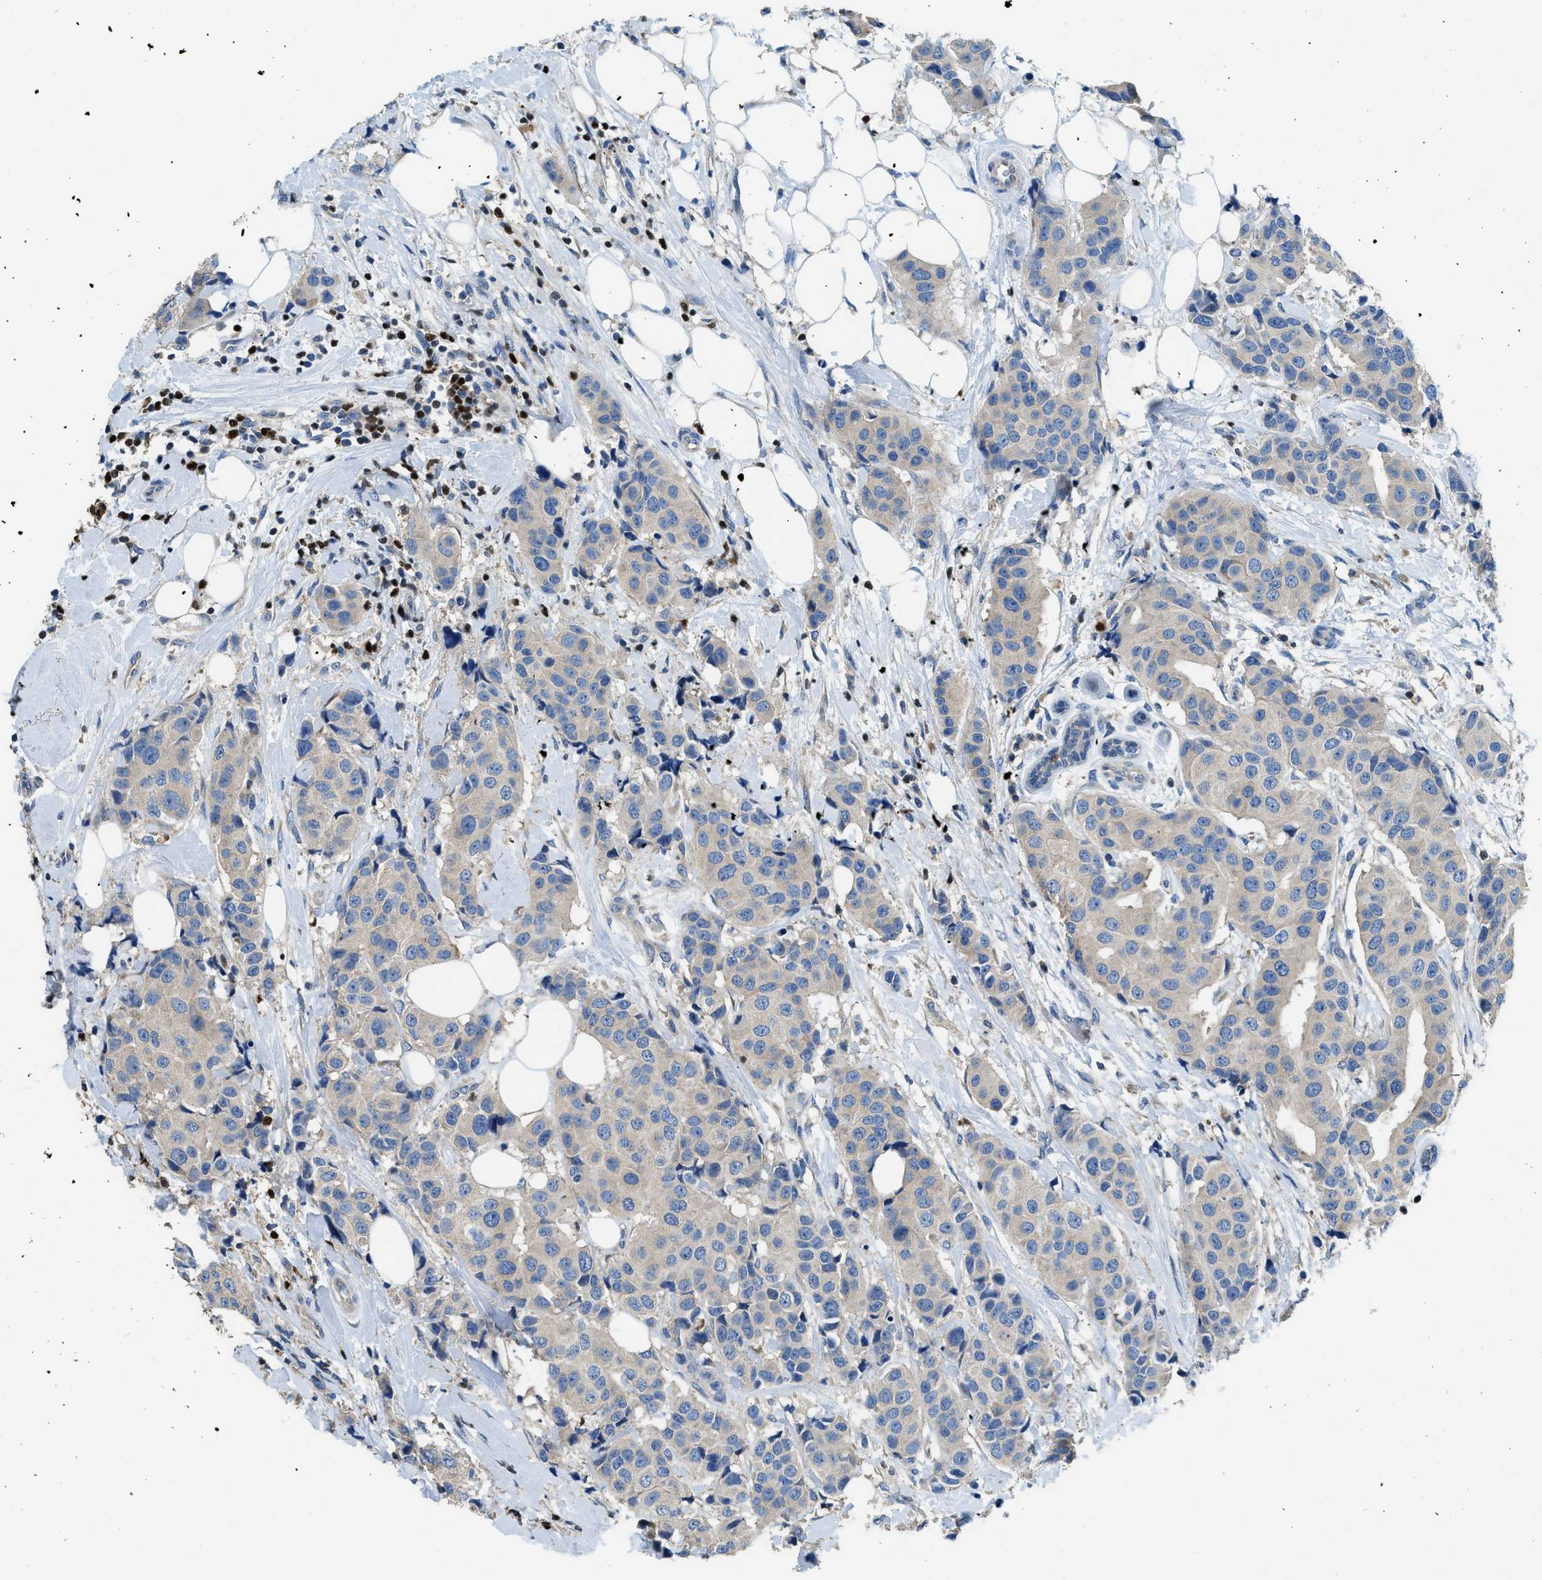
{"staining": {"intensity": "weak", "quantity": "<25%", "location": "cytoplasmic/membranous"}, "tissue": "breast cancer", "cell_type": "Tumor cells", "image_type": "cancer", "snomed": [{"axis": "morphology", "description": "Normal tissue, NOS"}, {"axis": "morphology", "description": "Duct carcinoma"}, {"axis": "topography", "description": "Breast"}], "caption": "IHC histopathology image of breast cancer stained for a protein (brown), which shows no expression in tumor cells.", "gene": "TOX", "patient": {"sex": "female", "age": 39}}